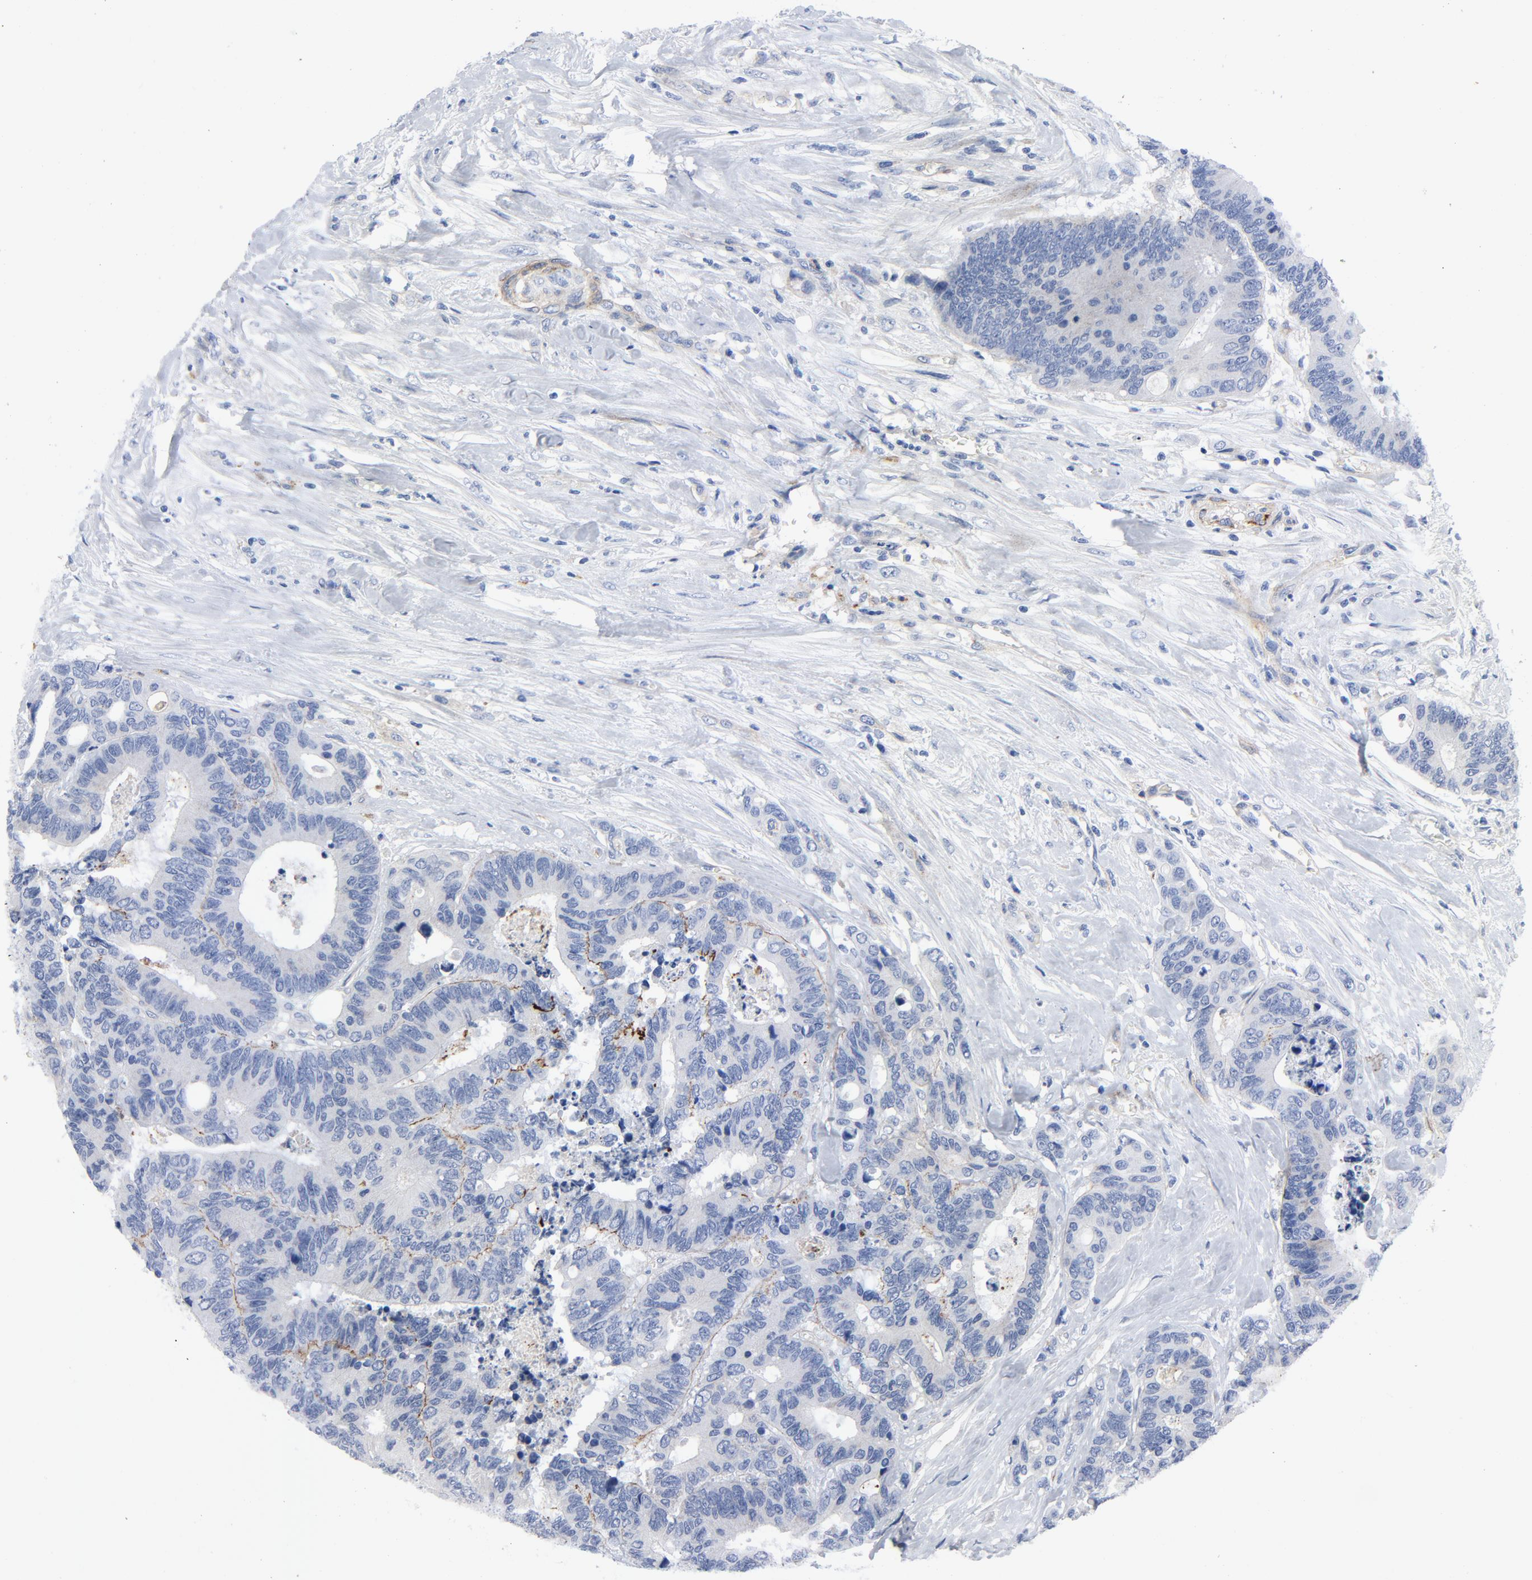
{"staining": {"intensity": "negative", "quantity": "none", "location": "none"}, "tissue": "colorectal cancer", "cell_type": "Tumor cells", "image_type": "cancer", "snomed": [{"axis": "morphology", "description": "Adenocarcinoma, NOS"}, {"axis": "topography", "description": "Rectum"}], "caption": "DAB immunohistochemical staining of colorectal adenocarcinoma exhibits no significant positivity in tumor cells.", "gene": "LAMC1", "patient": {"sex": "male", "age": 55}}